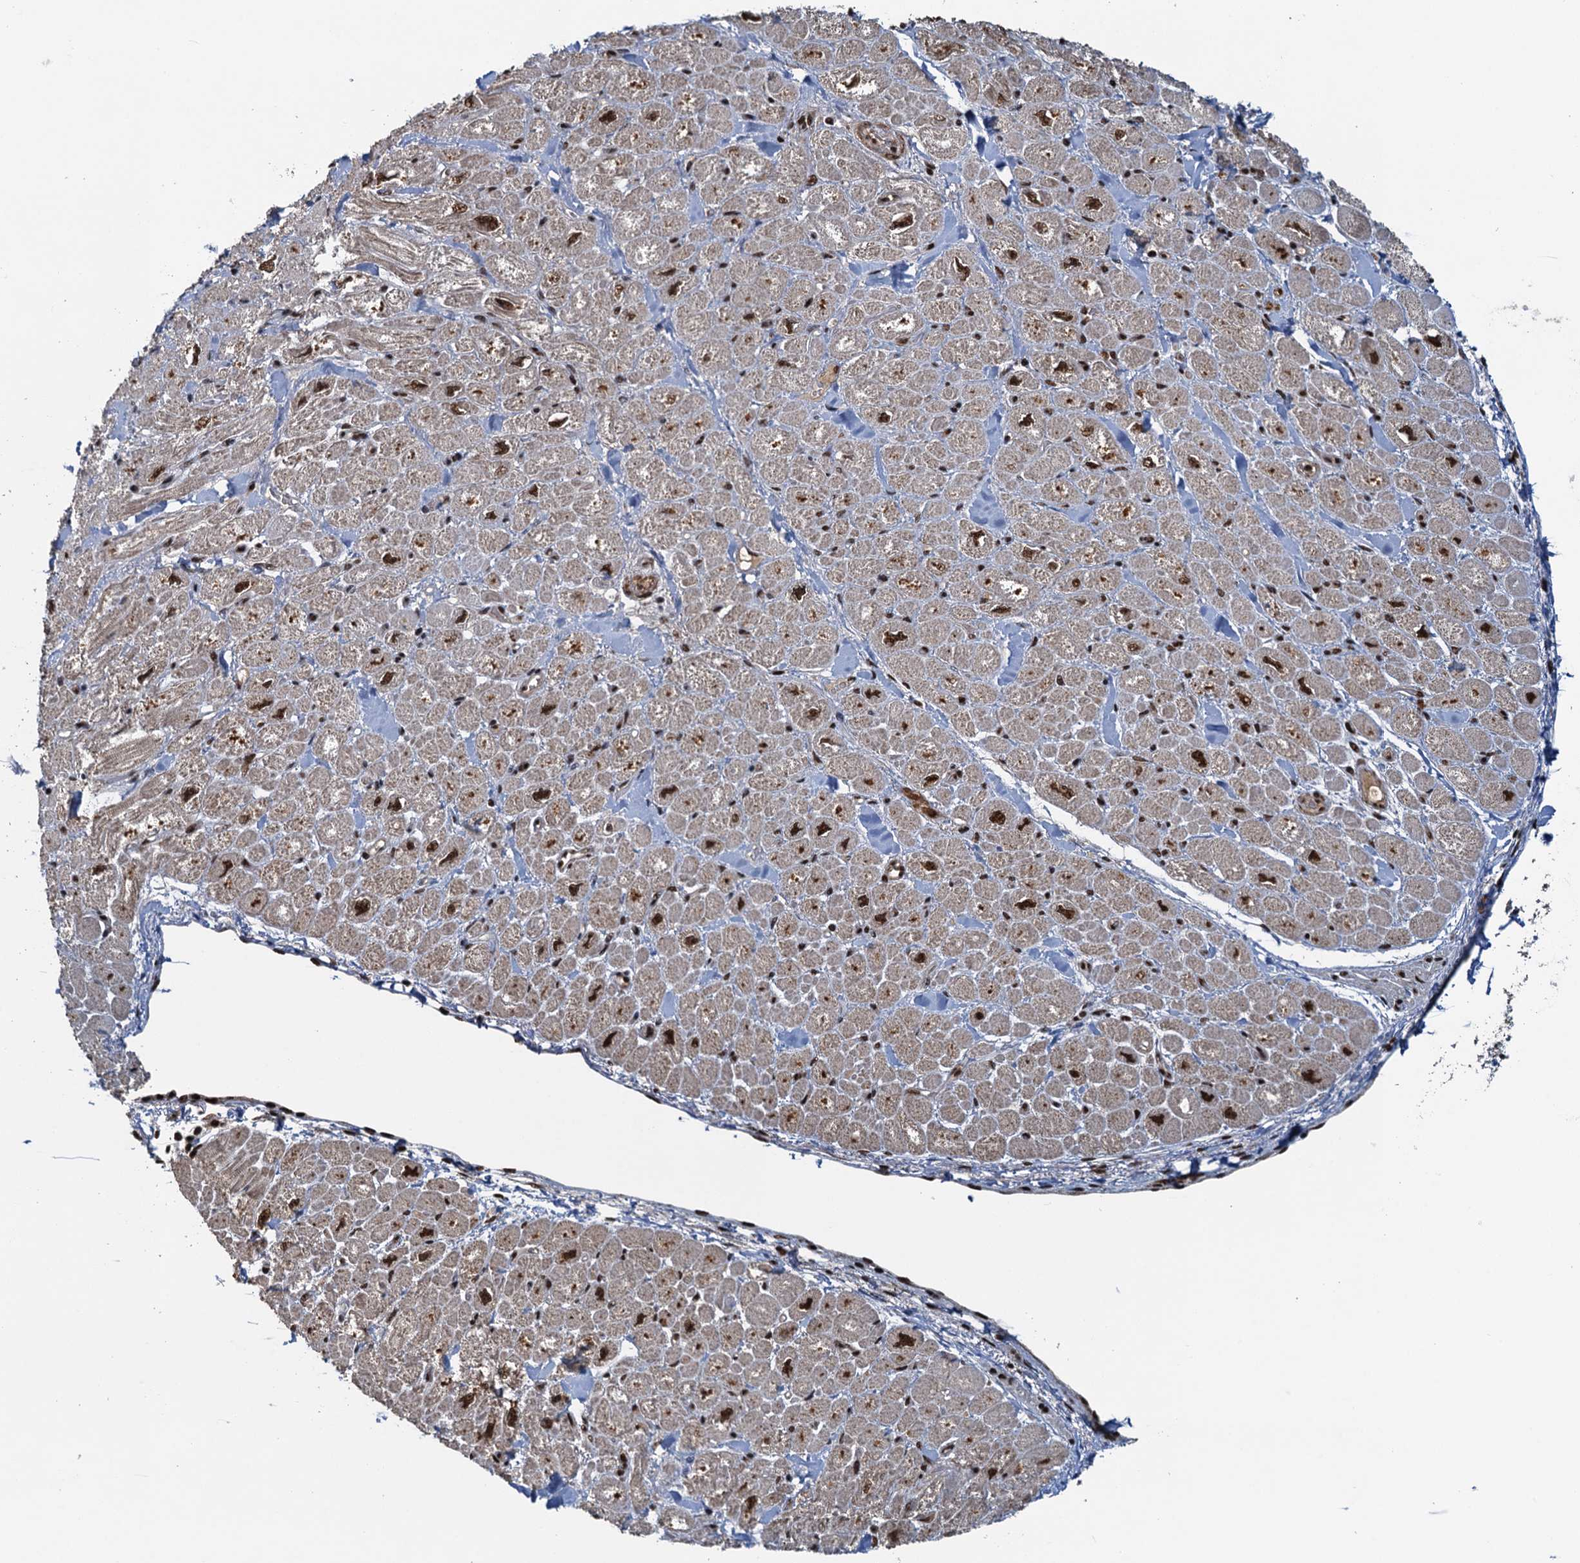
{"staining": {"intensity": "strong", "quantity": ">75%", "location": "nuclear"}, "tissue": "heart muscle", "cell_type": "Cardiomyocytes", "image_type": "normal", "snomed": [{"axis": "morphology", "description": "Normal tissue, NOS"}, {"axis": "topography", "description": "Heart"}], "caption": "Protein staining displays strong nuclear staining in approximately >75% of cardiomyocytes in unremarkable heart muscle.", "gene": "ZC3H18", "patient": {"sex": "male", "age": 65}}